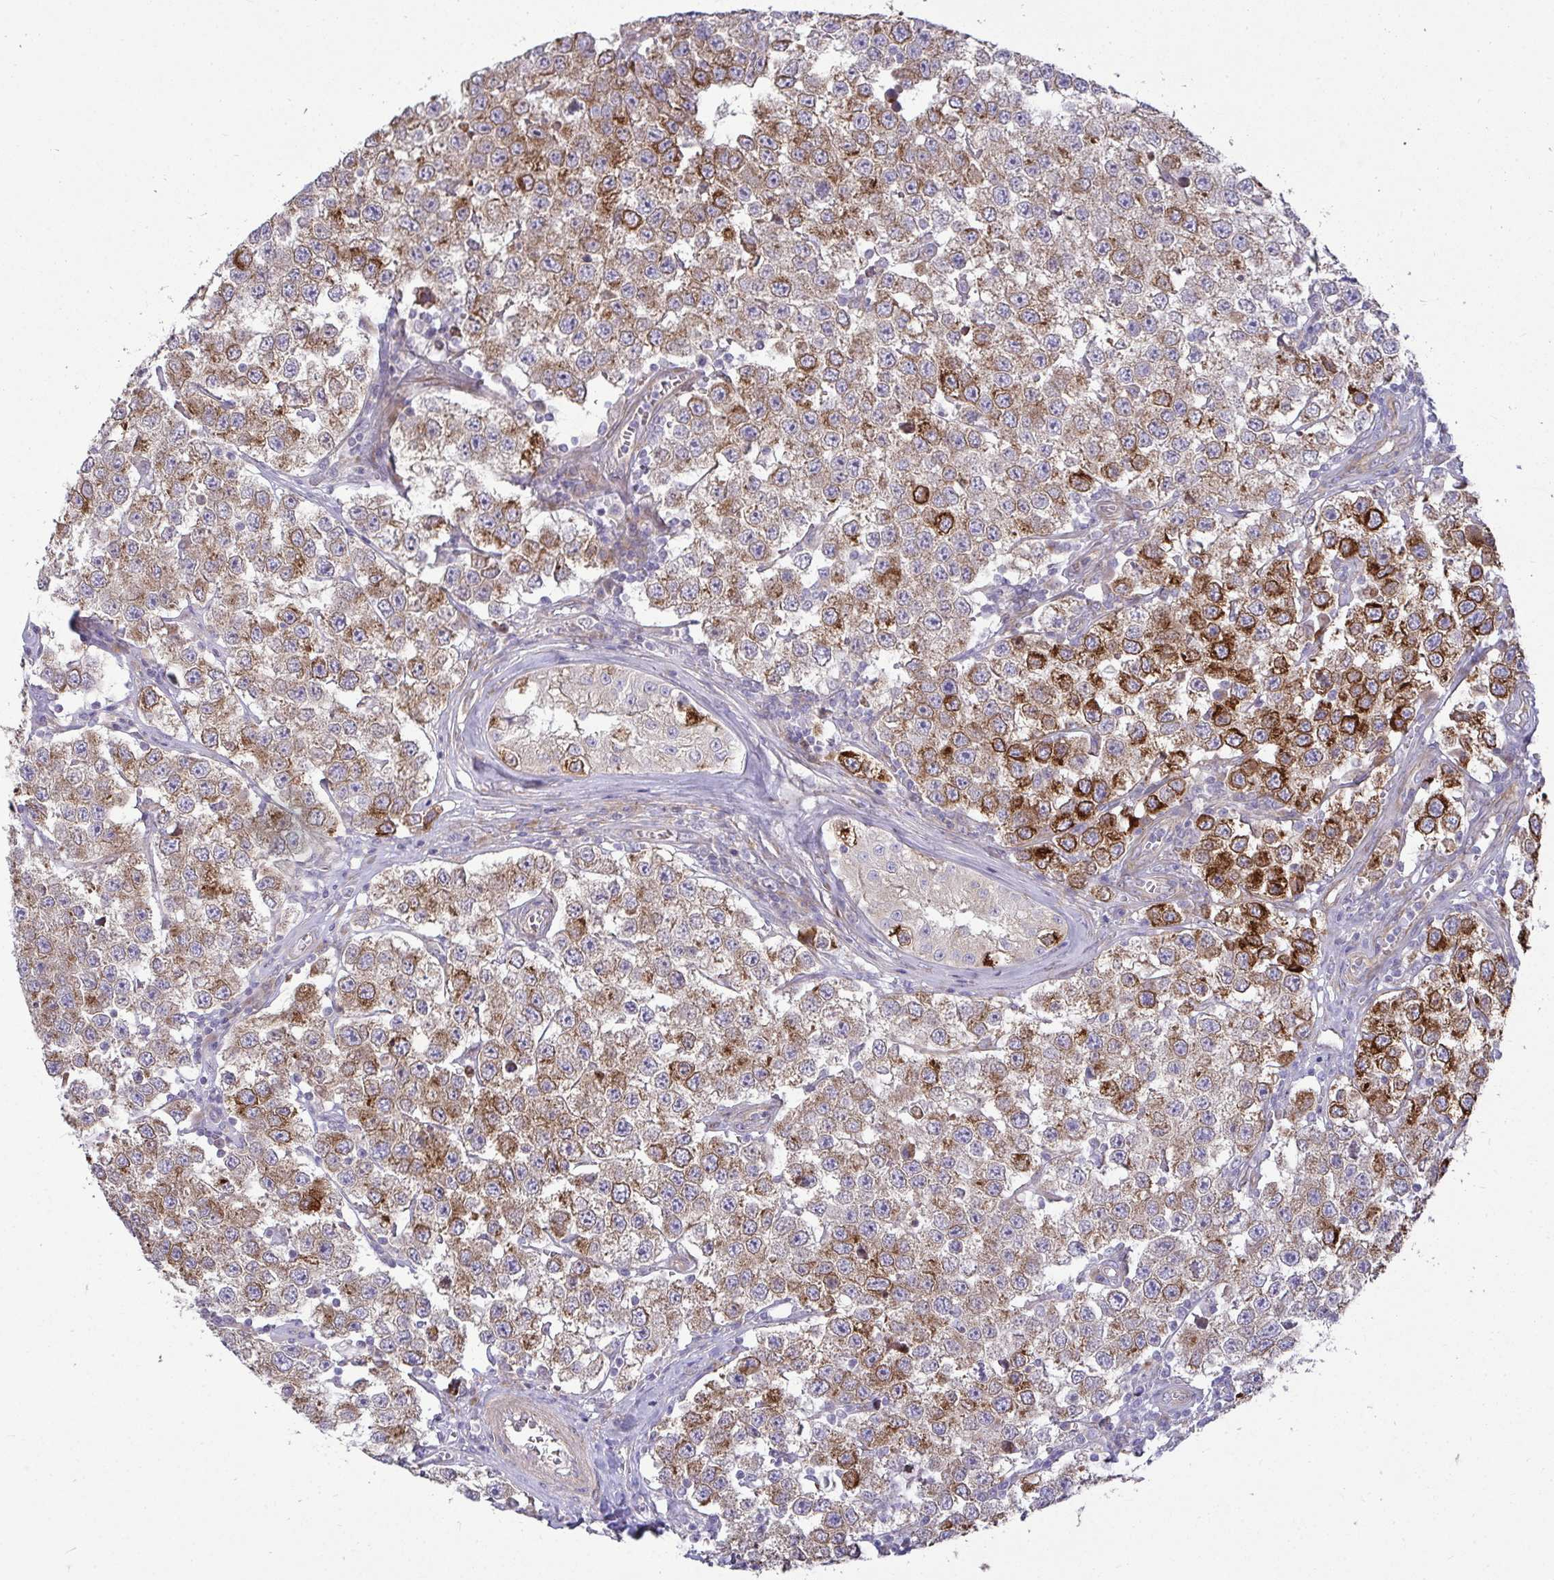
{"staining": {"intensity": "strong", "quantity": "25%-75%", "location": "cytoplasmic/membranous"}, "tissue": "testis cancer", "cell_type": "Tumor cells", "image_type": "cancer", "snomed": [{"axis": "morphology", "description": "Seminoma, NOS"}, {"axis": "topography", "description": "Testis"}], "caption": "Brown immunohistochemical staining in testis cancer reveals strong cytoplasmic/membranous positivity in approximately 25%-75% of tumor cells. Immunohistochemistry (ihc) stains the protein in brown and the nuclei are stained blue.", "gene": "SH2D1B", "patient": {"sex": "male", "age": 34}}